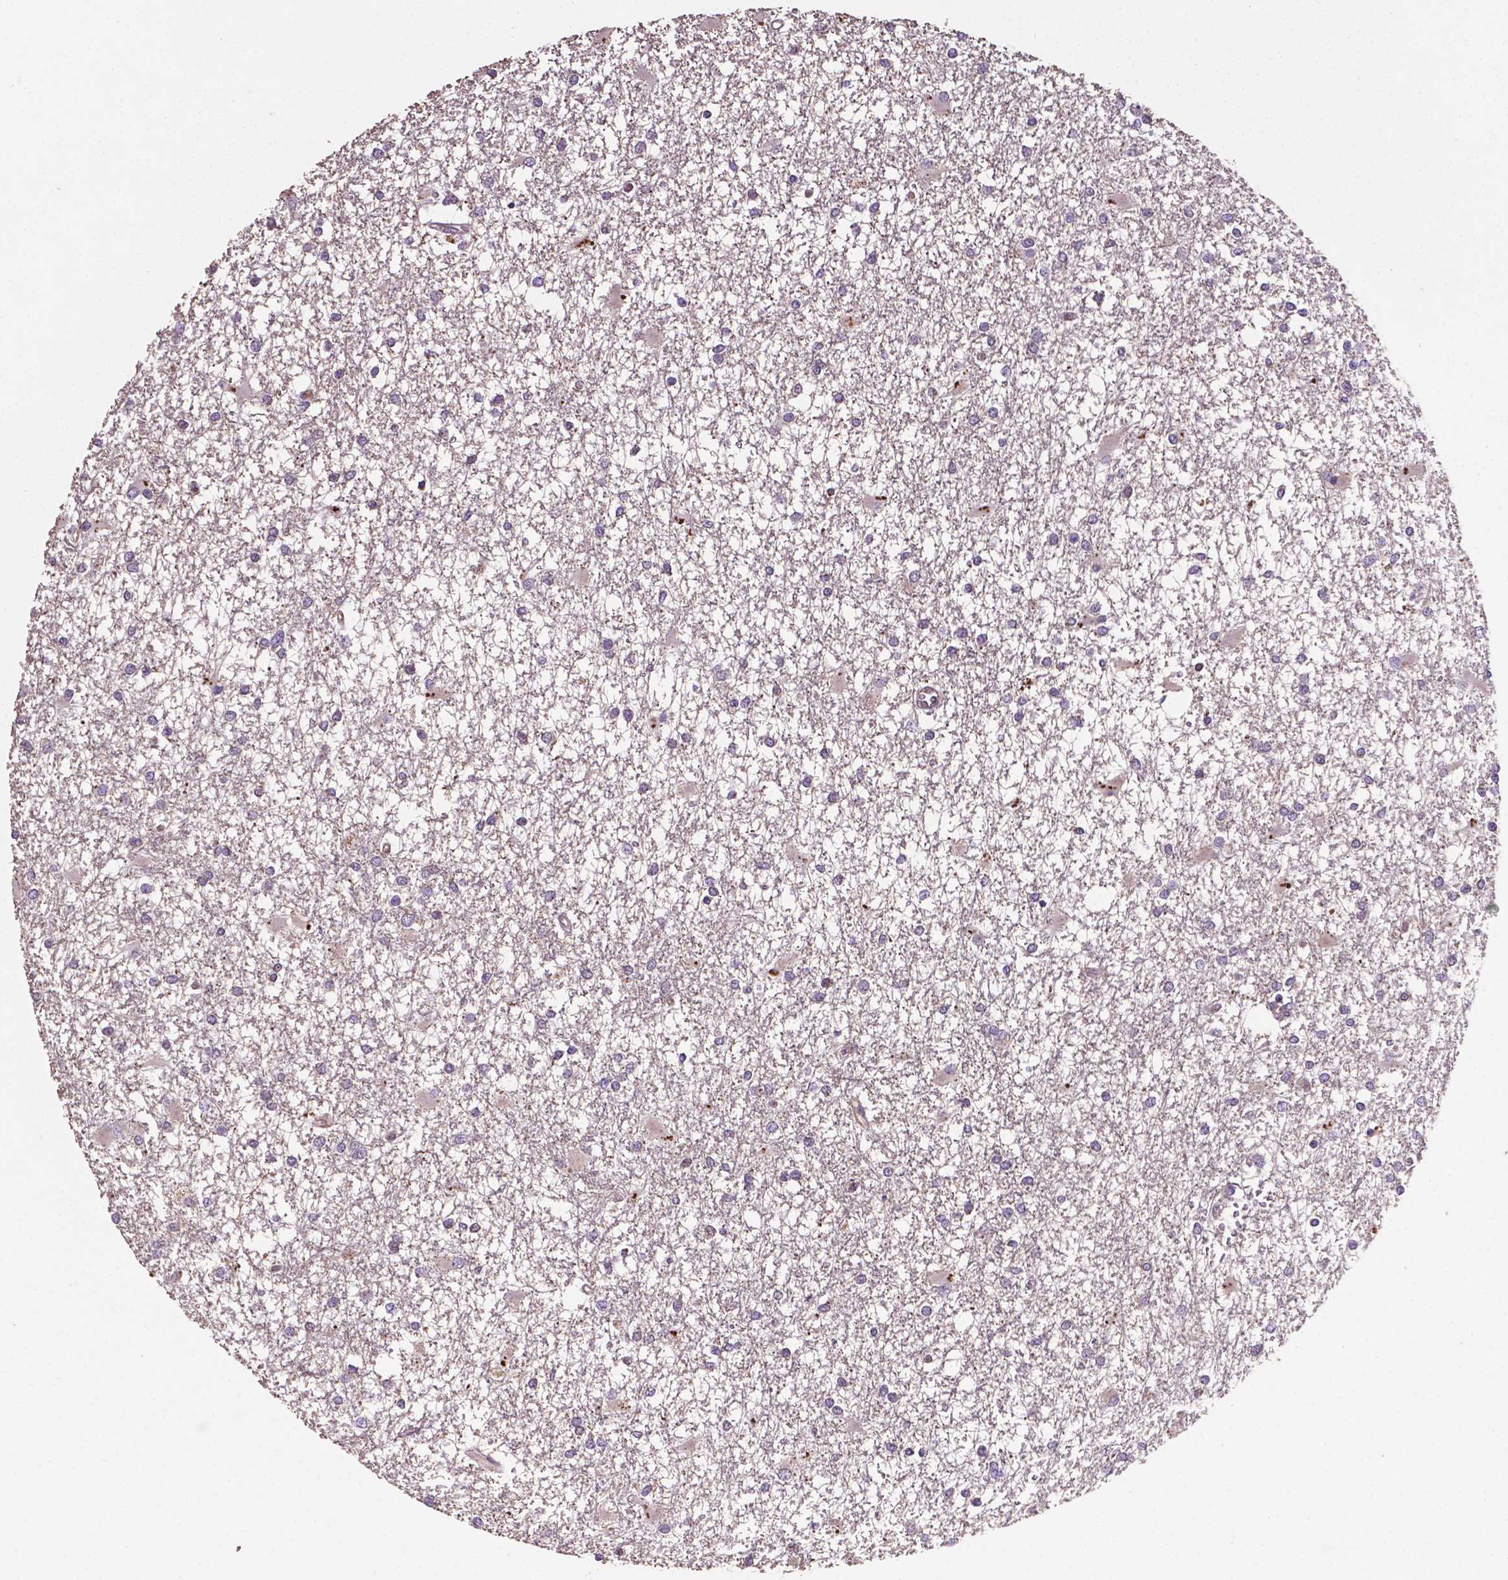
{"staining": {"intensity": "negative", "quantity": "none", "location": "none"}, "tissue": "glioma", "cell_type": "Tumor cells", "image_type": "cancer", "snomed": [{"axis": "morphology", "description": "Glioma, malignant, High grade"}, {"axis": "topography", "description": "Cerebral cortex"}], "caption": "High magnification brightfield microscopy of glioma stained with DAB (3,3'-diaminobenzidine) (brown) and counterstained with hematoxylin (blue): tumor cells show no significant expression.", "gene": "SPNS2", "patient": {"sex": "male", "age": 79}}